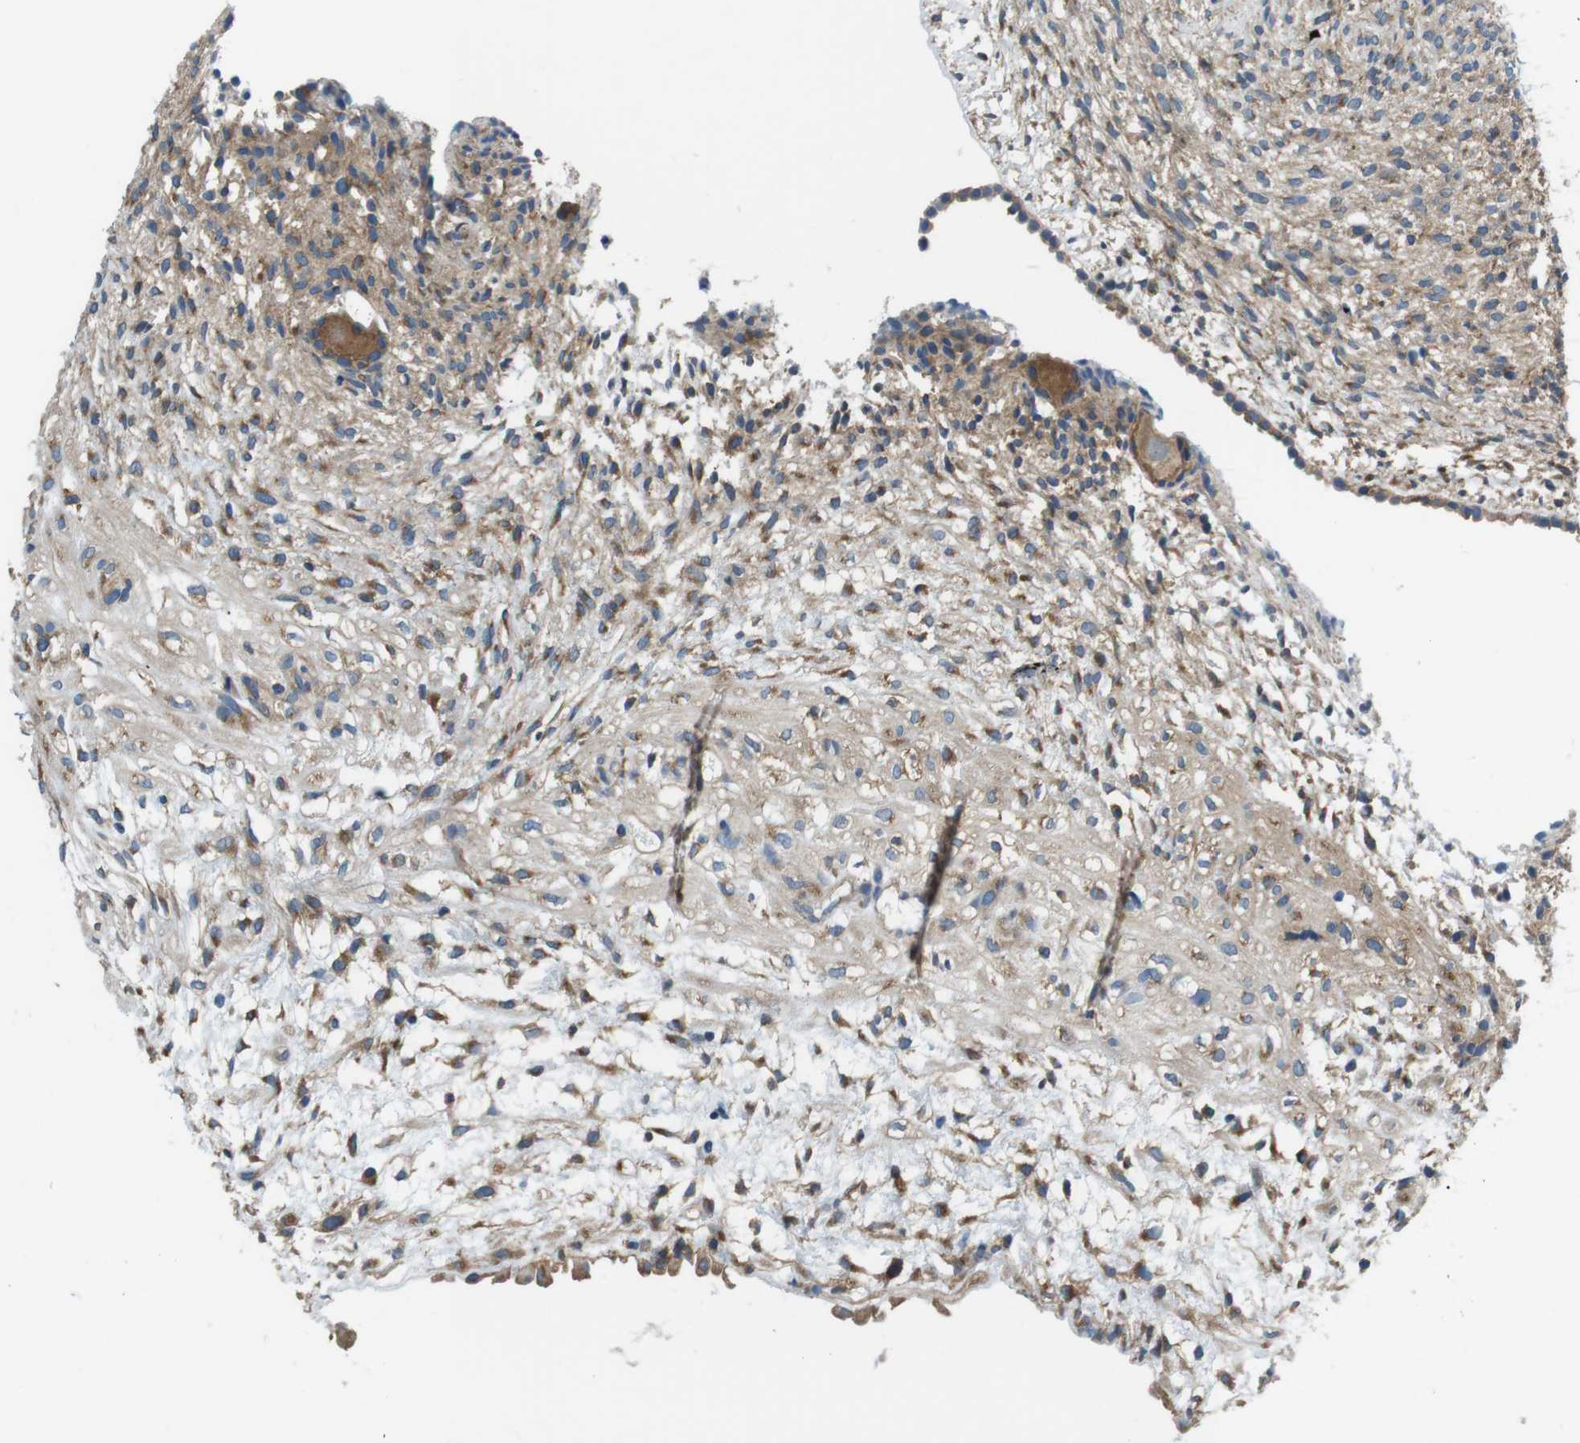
{"staining": {"intensity": "weak", "quantity": ">75%", "location": "cytoplasmic/membranous"}, "tissue": "ovary", "cell_type": "Ovarian stroma cells", "image_type": "normal", "snomed": [{"axis": "morphology", "description": "Normal tissue, NOS"}, {"axis": "morphology", "description": "Cyst, NOS"}, {"axis": "topography", "description": "Ovary"}], "caption": "The photomicrograph exhibits staining of unremarkable ovary, revealing weak cytoplasmic/membranous protein staining (brown color) within ovarian stroma cells. (DAB IHC with brightfield microscopy, high magnification).", "gene": "DENND4C", "patient": {"sex": "female", "age": 18}}